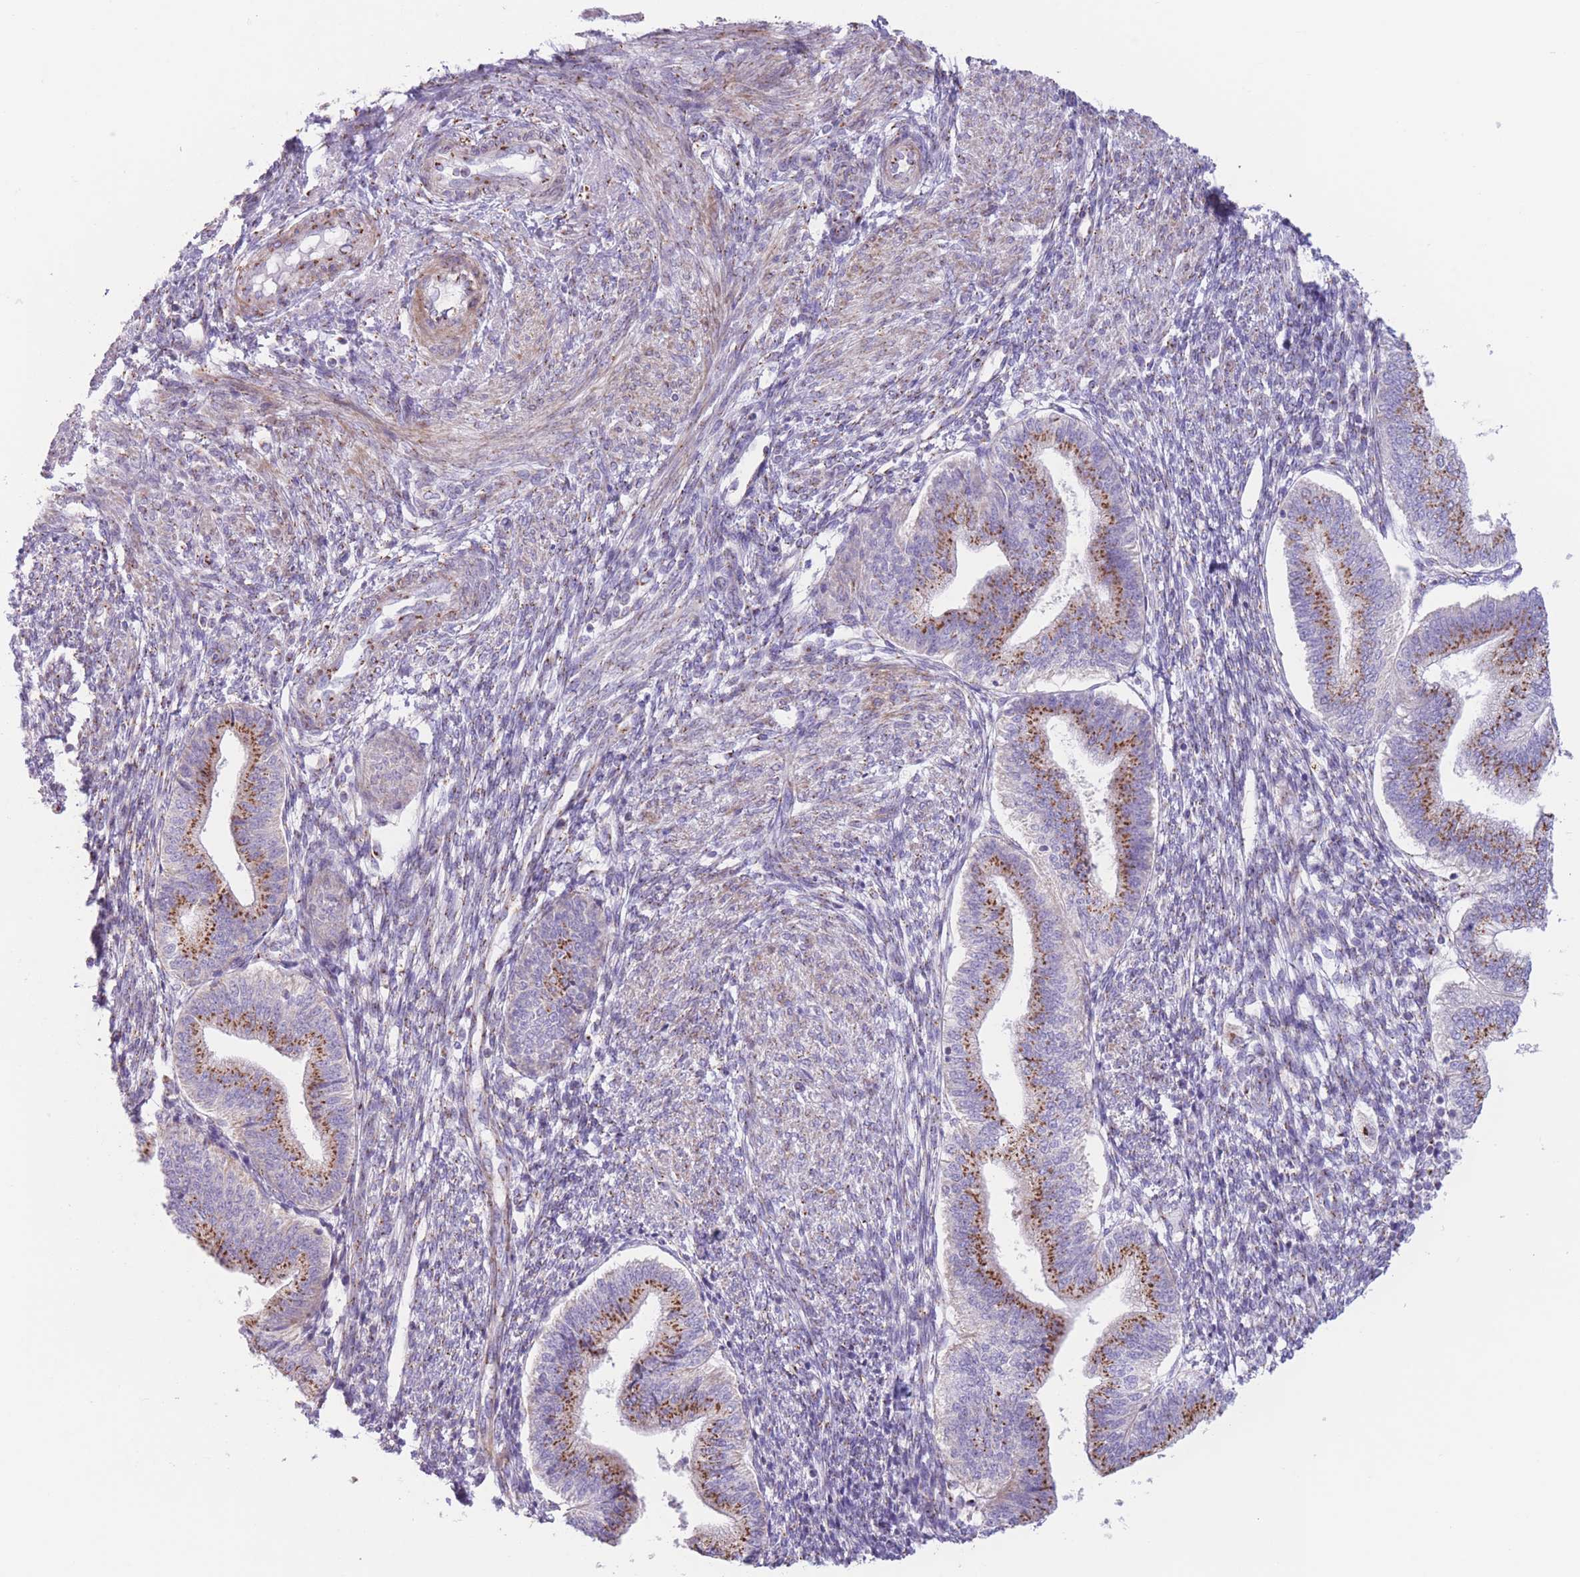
{"staining": {"intensity": "weak", "quantity": "<25%", "location": "cytoplasmic/membranous"}, "tissue": "endometrium", "cell_type": "Cells in endometrial stroma", "image_type": "normal", "snomed": [{"axis": "morphology", "description": "Normal tissue, NOS"}, {"axis": "topography", "description": "Endometrium"}], "caption": "Cells in endometrial stroma are negative for protein expression in unremarkable human endometrium.", "gene": "MPND", "patient": {"sex": "female", "age": 34}}